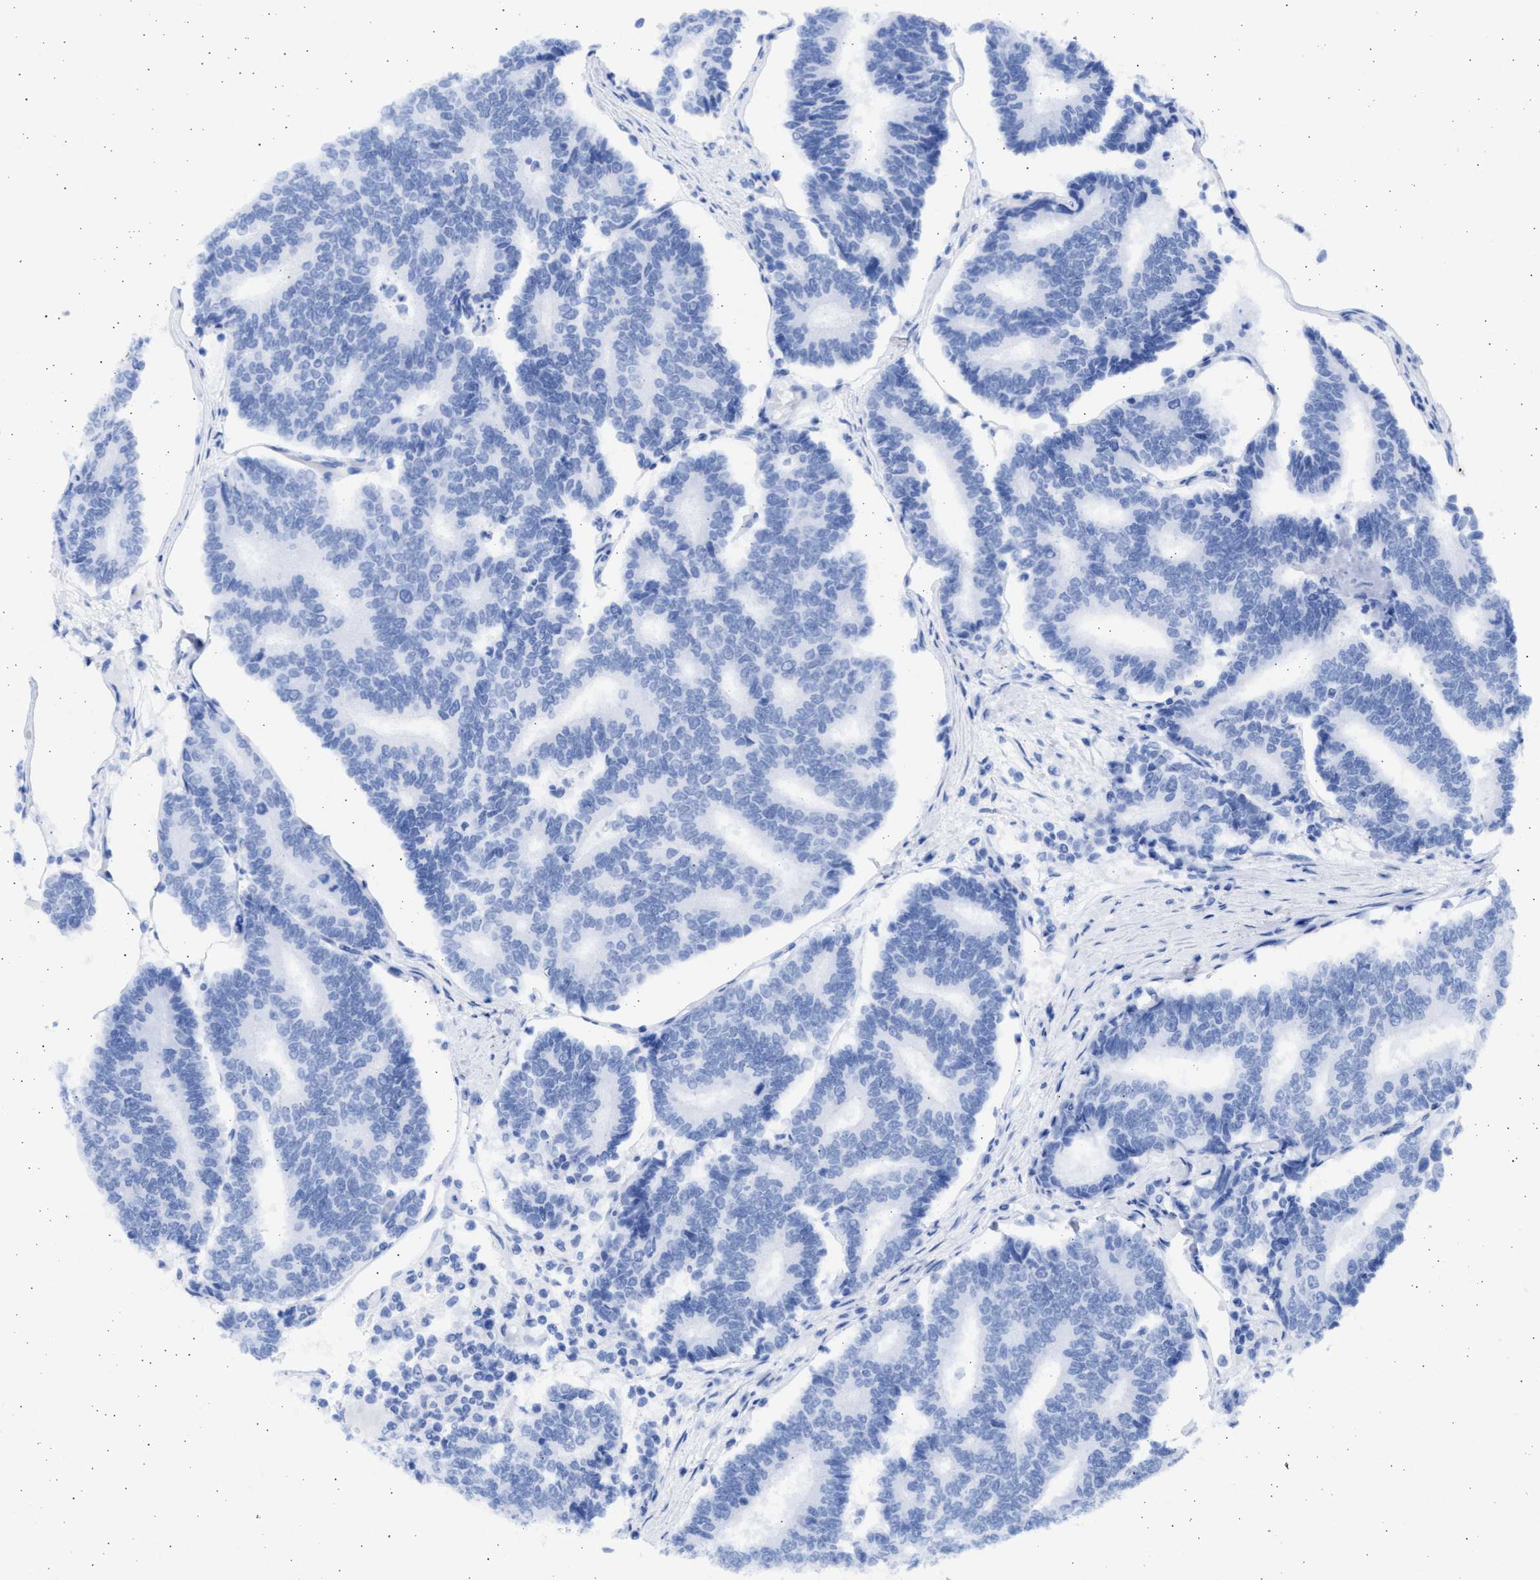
{"staining": {"intensity": "negative", "quantity": "none", "location": "none"}, "tissue": "prostate cancer", "cell_type": "Tumor cells", "image_type": "cancer", "snomed": [{"axis": "morphology", "description": "Normal tissue, NOS"}, {"axis": "morphology", "description": "Adenocarcinoma, High grade"}, {"axis": "topography", "description": "Prostate"}, {"axis": "topography", "description": "Seminal veicle"}], "caption": "IHC photomicrograph of neoplastic tissue: adenocarcinoma (high-grade) (prostate) stained with DAB demonstrates no significant protein positivity in tumor cells. The staining is performed using DAB (3,3'-diaminobenzidine) brown chromogen with nuclei counter-stained in using hematoxylin.", "gene": "ALDOC", "patient": {"sex": "male", "age": 55}}